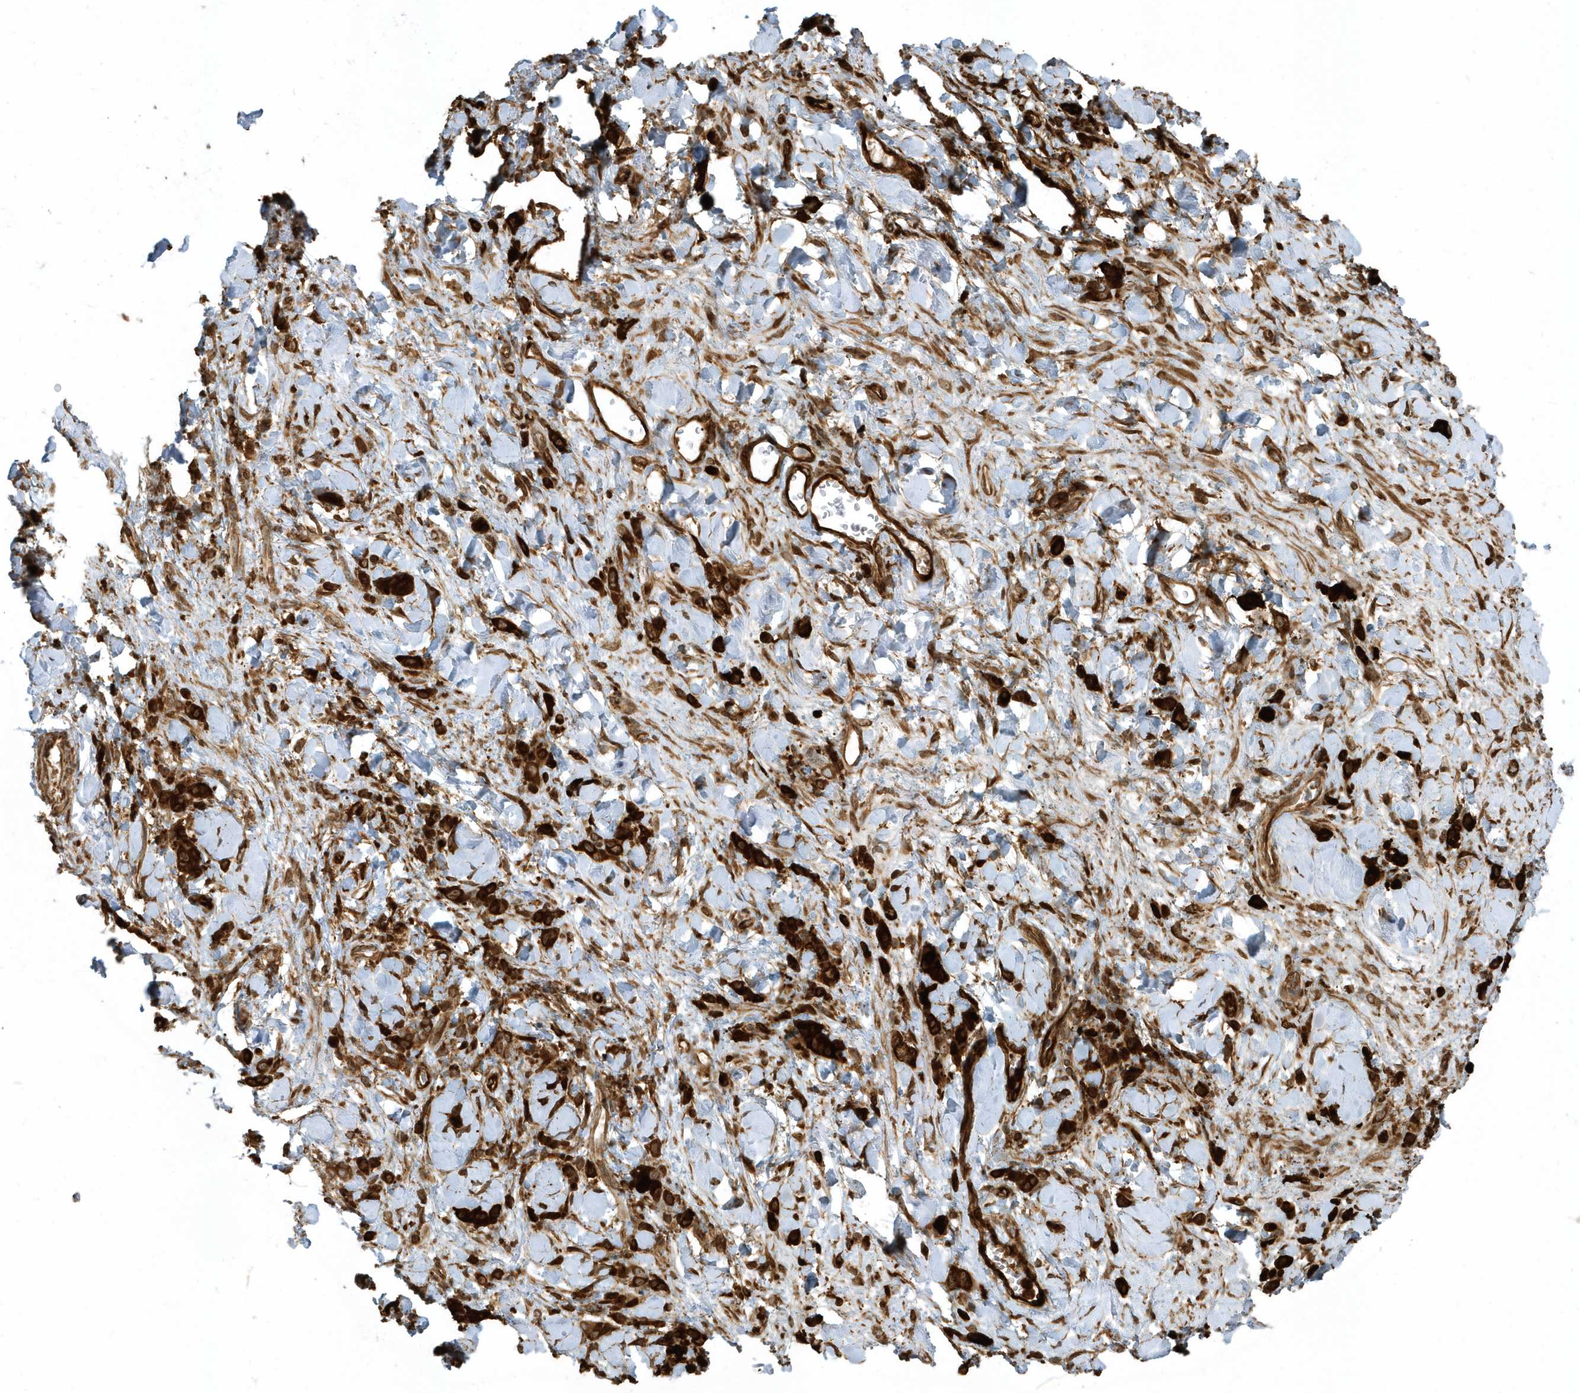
{"staining": {"intensity": "strong", "quantity": ">75%", "location": "cytoplasmic/membranous"}, "tissue": "stomach cancer", "cell_type": "Tumor cells", "image_type": "cancer", "snomed": [{"axis": "morphology", "description": "Normal tissue, NOS"}, {"axis": "morphology", "description": "Adenocarcinoma, NOS"}, {"axis": "topography", "description": "Stomach"}], "caption": "This histopathology image shows IHC staining of stomach cancer, with high strong cytoplasmic/membranous staining in about >75% of tumor cells.", "gene": "CLCN6", "patient": {"sex": "male", "age": 82}}